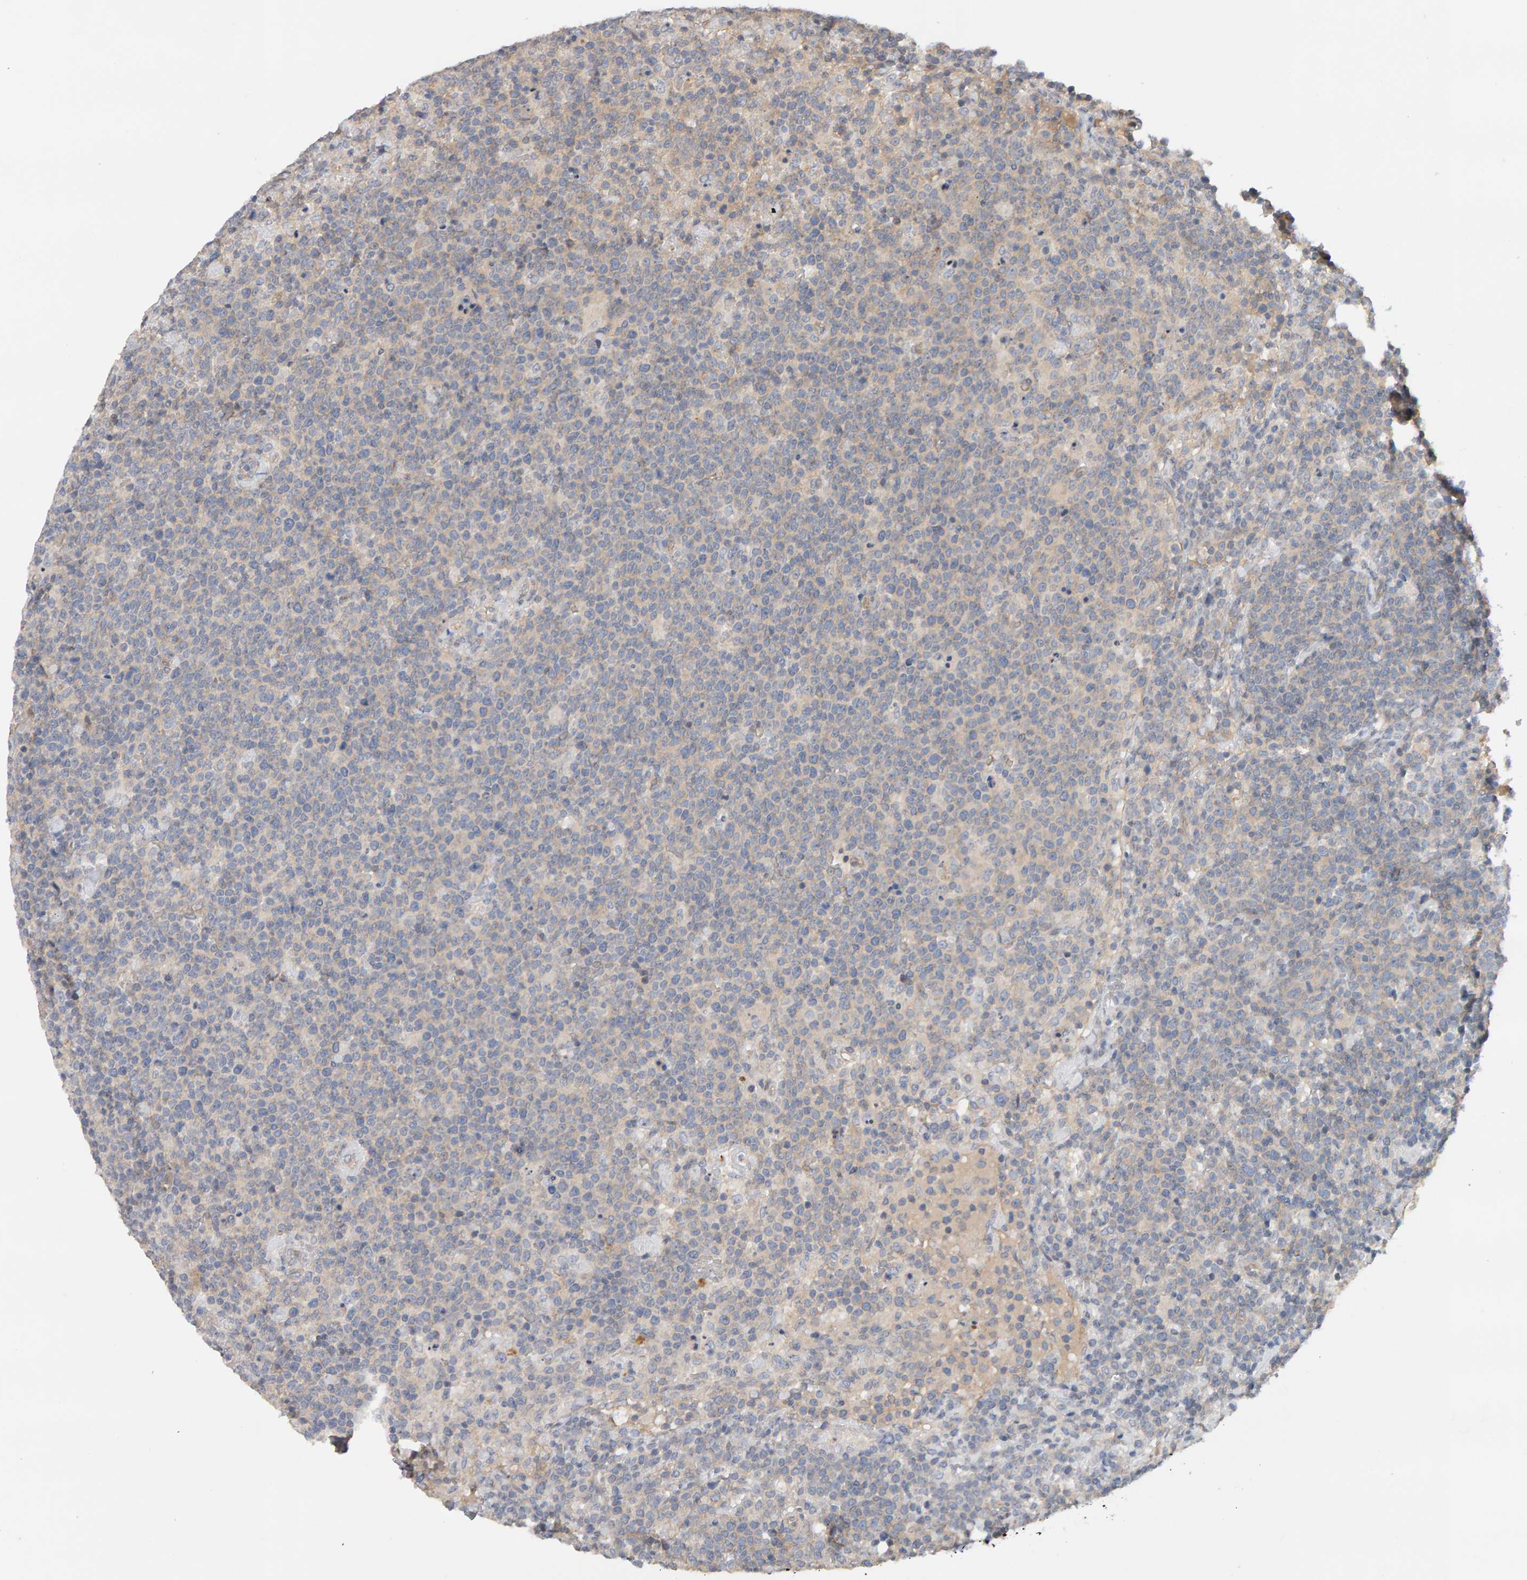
{"staining": {"intensity": "negative", "quantity": "none", "location": "none"}, "tissue": "lymphoma", "cell_type": "Tumor cells", "image_type": "cancer", "snomed": [{"axis": "morphology", "description": "Malignant lymphoma, non-Hodgkin's type, High grade"}, {"axis": "topography", "description": "Lymph node"}], "caption": "Immunohistochemistry (IHC) photomicrograph of lymphoma stained for a protein (brown), which displays no expression in tumor cells.", "gene": "PPP1R16A", "patient": {"sex": "male", "age": 61}}